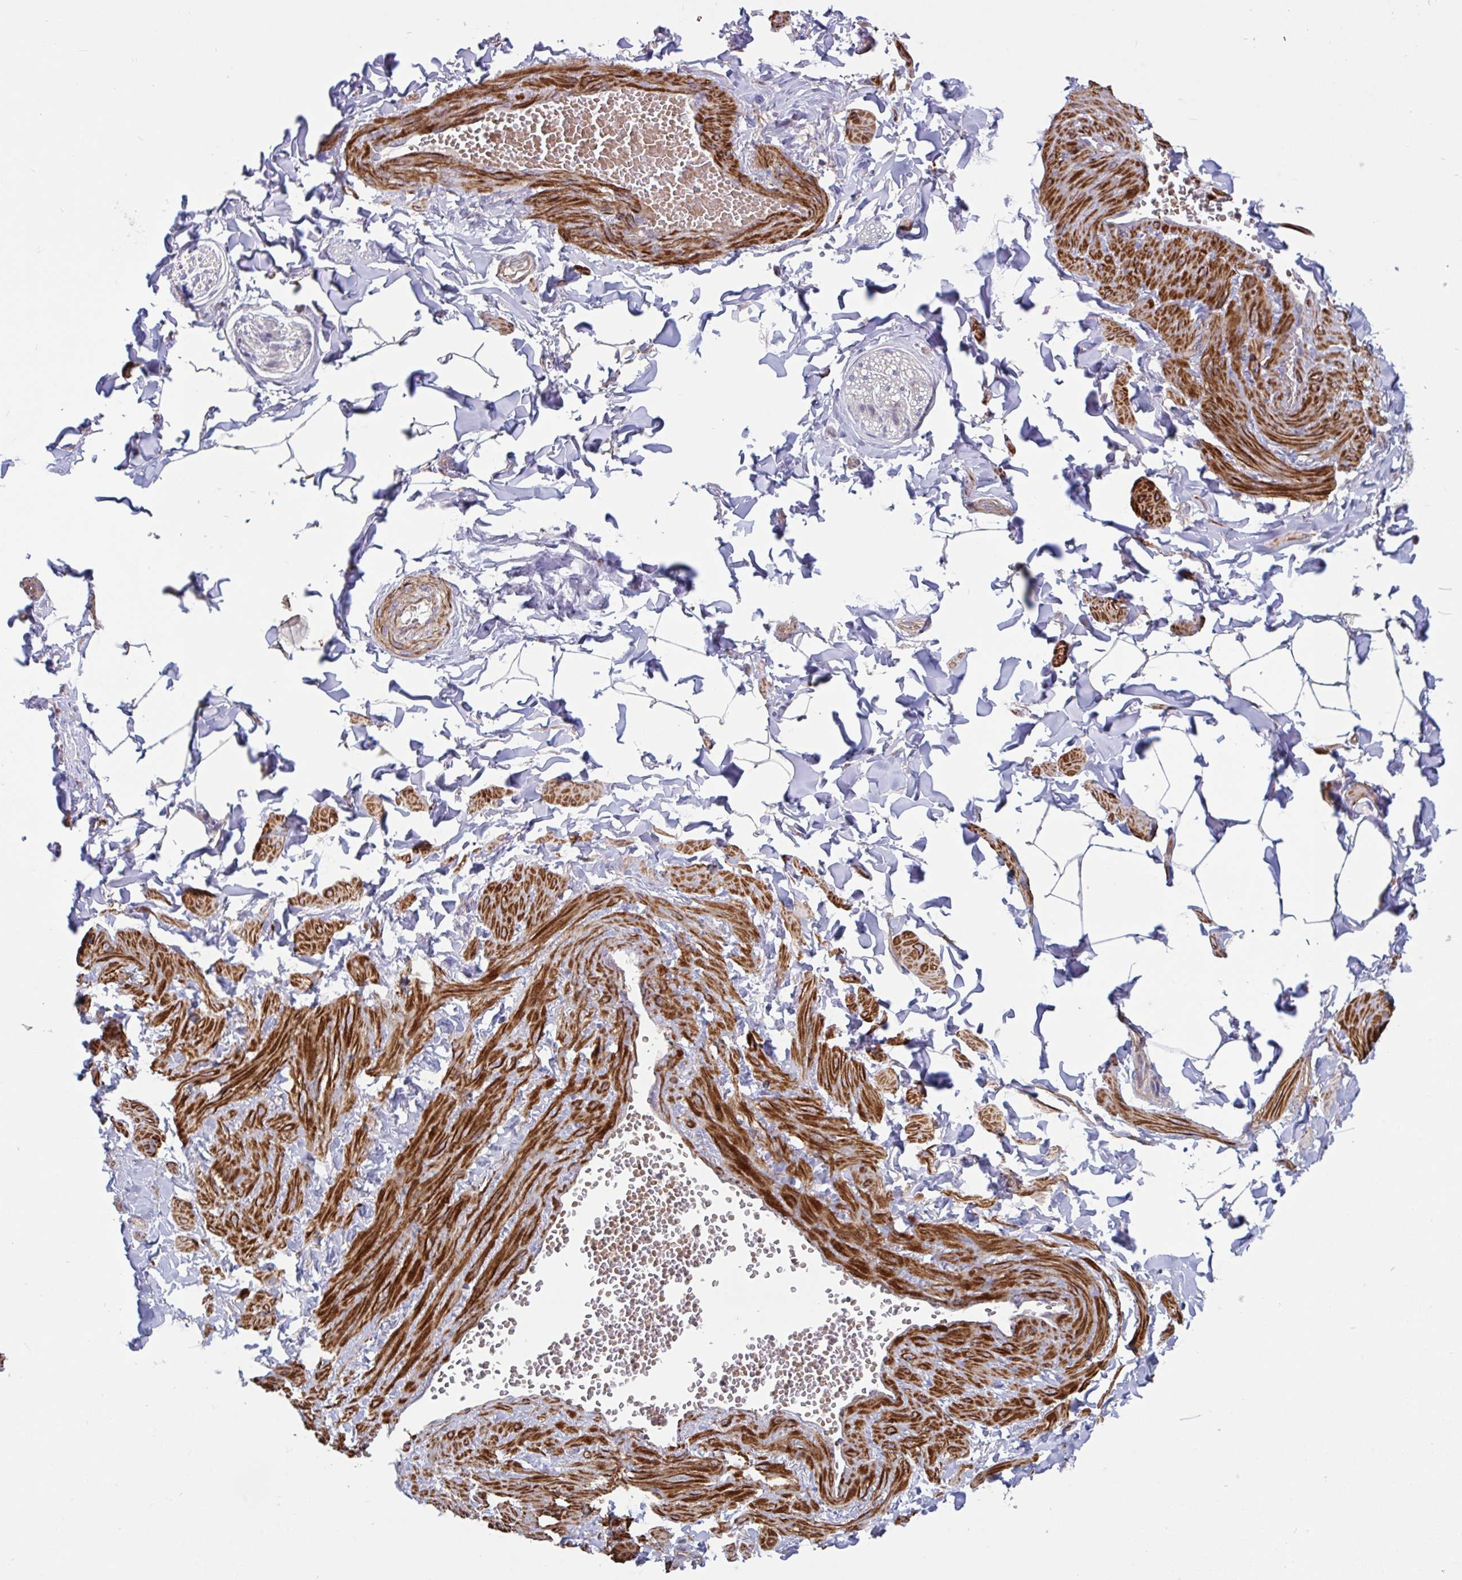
{"staining": {"intensity": "negative", "quantity": "none", "location": "none"}, "tissue": "adipose tissue", "cell_type": "Adipocytes", "image_type": "normal", "snomed": [{"axis": "morphology", "description": "Normal tissue, NOS"}, {"axis": "topography", "description": "Epididymis"}, {"axis": "topography", "description": "Peripheral nerve tissue"}], "caption": "Adipose tissue stained for a protein using IHC shows no staining adipocytes.", "gene": "TANK", "patient": {"sex": "male", "age": 32}}